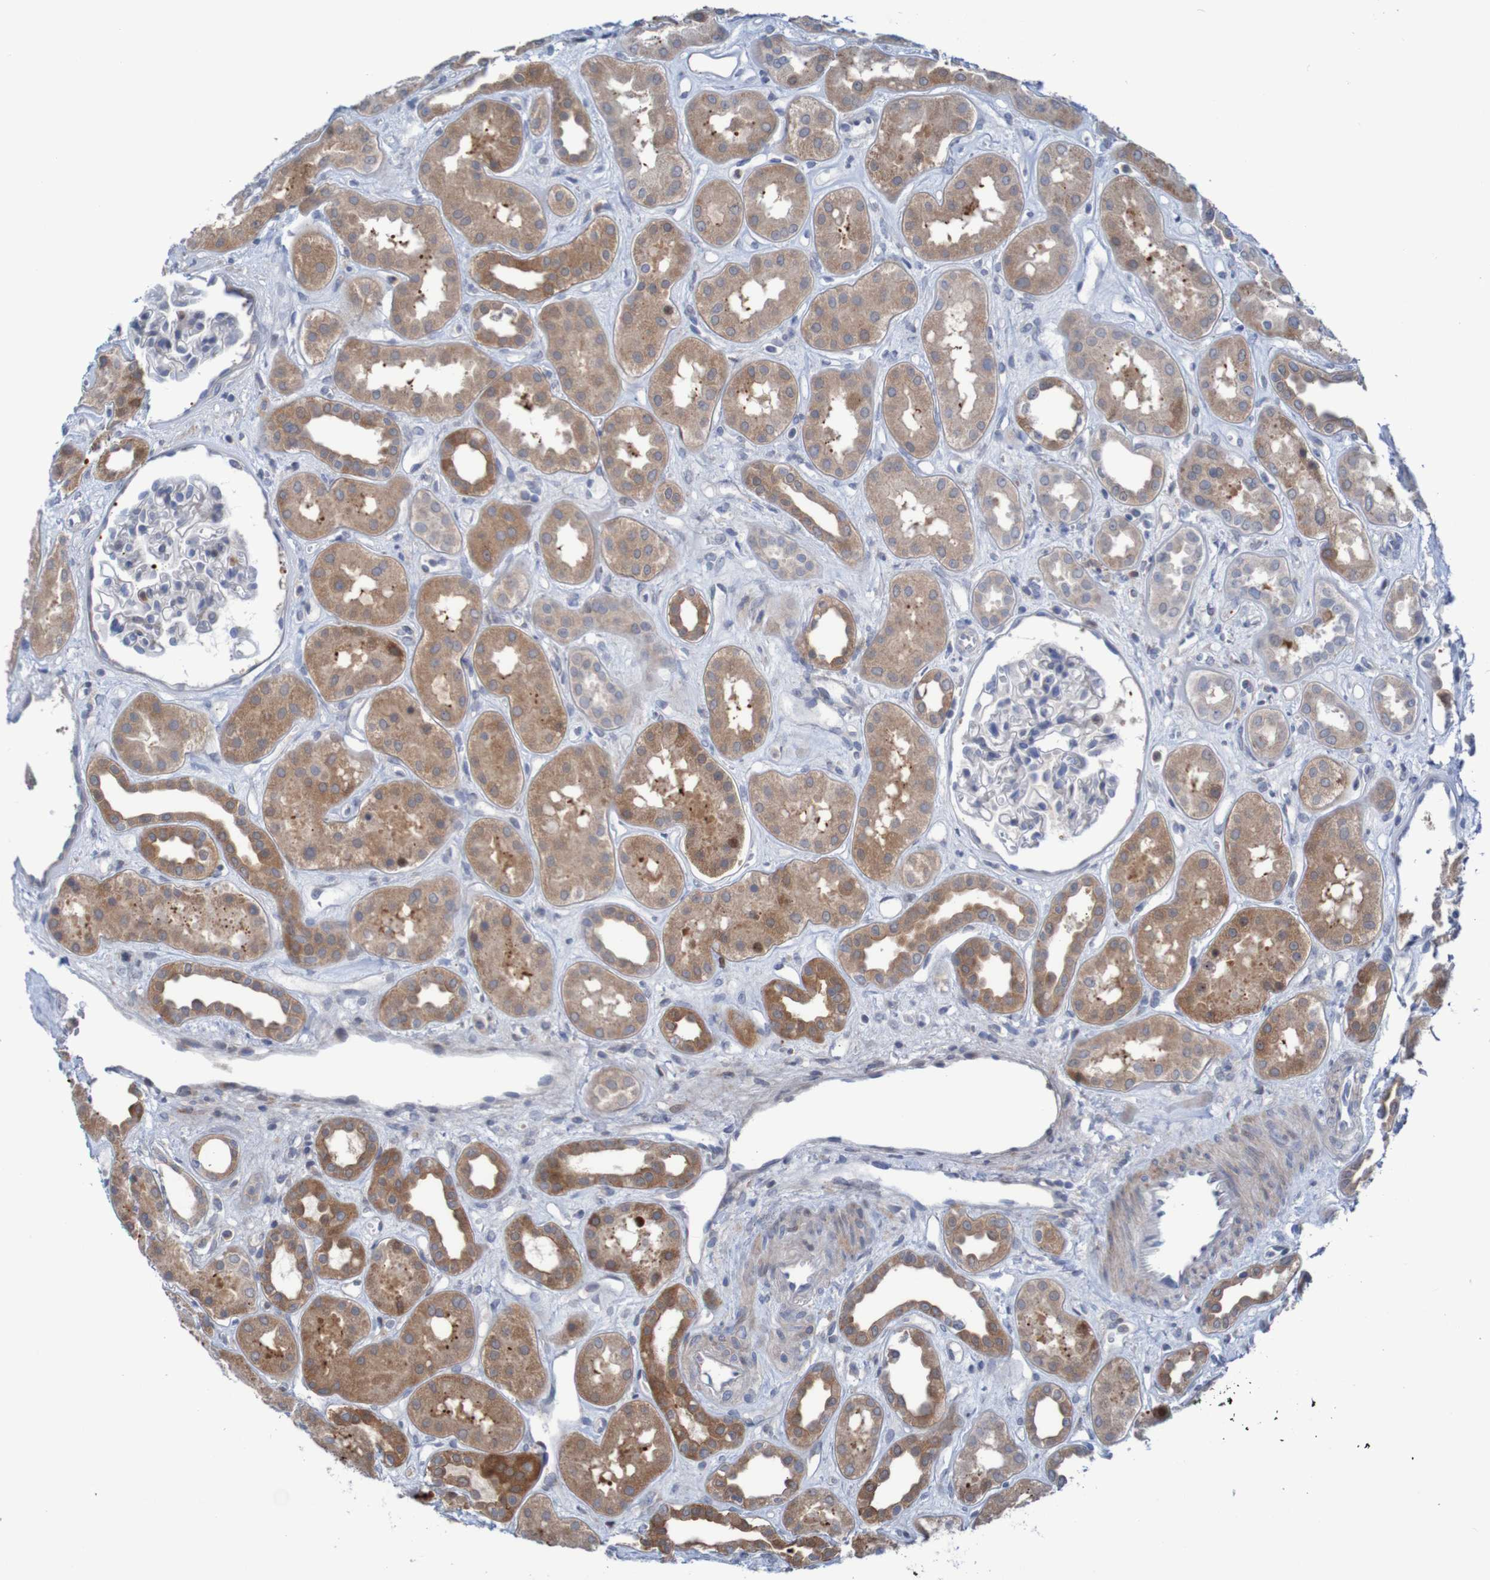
{"staining": {"intensity": "moderate", "quantity": "<25%", "location": "cytoplasmic/membranous"}, "tissue": "kidney", "cell_type": "Cells in glomeruli", "image_type": "normal", "snomed": [{"axis": "morphology", "description": "Normal tissue, NOS"}, {"axis": "topography", "description": "Kidney"}], "caption": "Approximately <25% of cells in glomeruli in unremarkable kidney demonstrate moderate cytoplasmic/membranous protein expression as visualized by brown immunohistochemical staining.", "gene": "ANGPT4", "patient": {"sex": "male", "age": 59}}